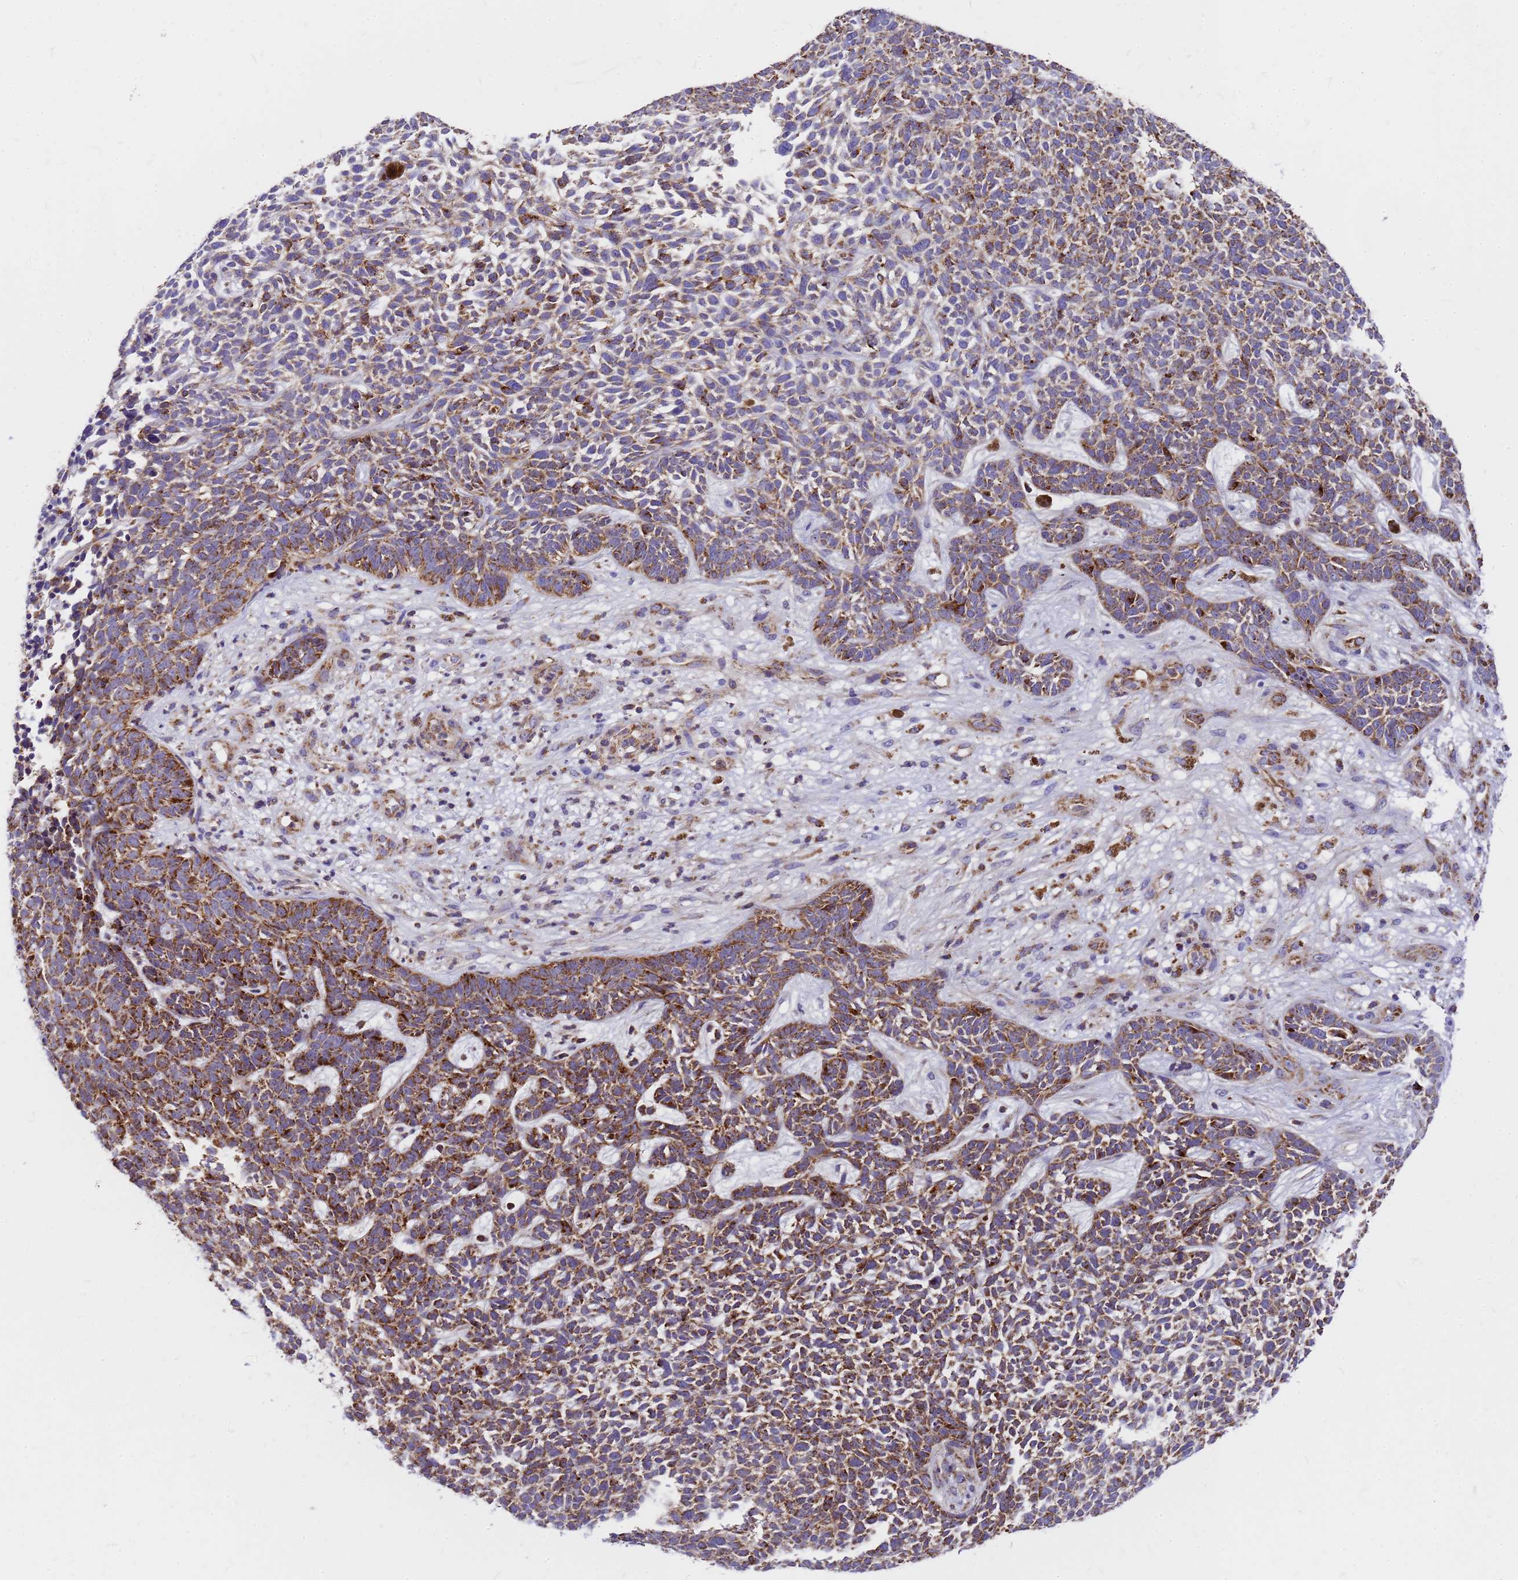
{"staining": {"intensity": "moderate", "quantity": ">75%", "location": "cytoplasmic/membranous"}, "tissue": "skin cancer", "cell_type": "Tumor cells", "image_type": "cancer", "snomed": [{"axis": "morphology", "description": "Basal cell carcinoma"}, {"axis": "topography", "description": "Skin"}], "caption": "IHC micrograph of human skin basal cell carcinoma stained for a protein (brown), which displays medium levels of moderate cytoplasmic/membranous staining in approximately >75% of tumor cells.", "gene": "MRPS26", "patient": {"sex": "female", "age": 84}}